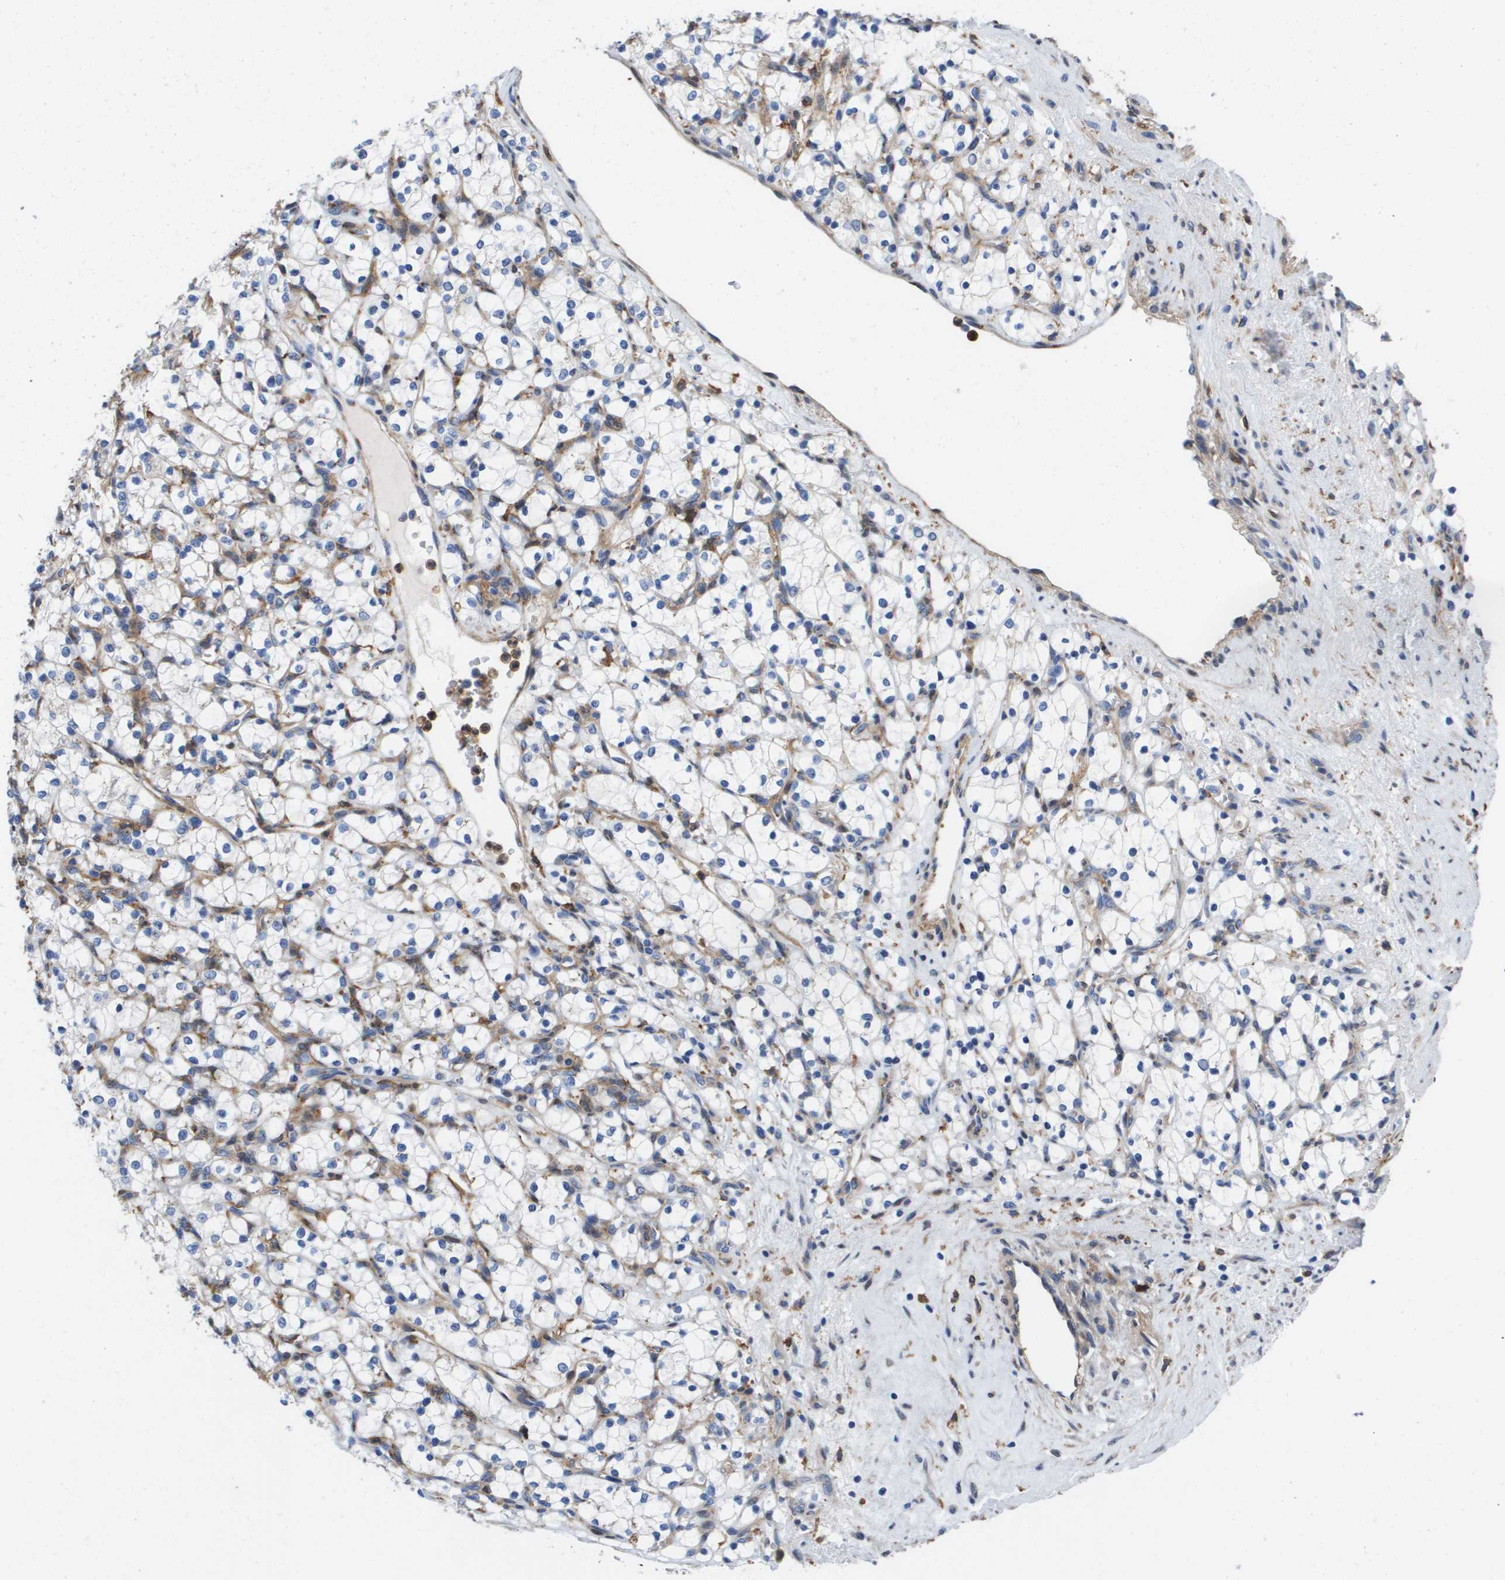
{"staining": {"intensity": "negative", "quantity": "none", "location": "none"}, "tissue": "renal cancer", "cell_type": "Tumor cells", "image_type": "cancer", "snomed": [{"axis": "morphology", "description": "Adenocarcinoma, NOS"}, {"axis": "topography", "description": "Kidney"}], "caption": "The photomicrograph demonstrates no staining of tumor cells in renal cancer. The staining is performed using DAB brown chromogen with nuclei counter-stained in using hematoxylin.", "gene": "SLC37A2", "patient": {"sex": "female", "age": 69}}